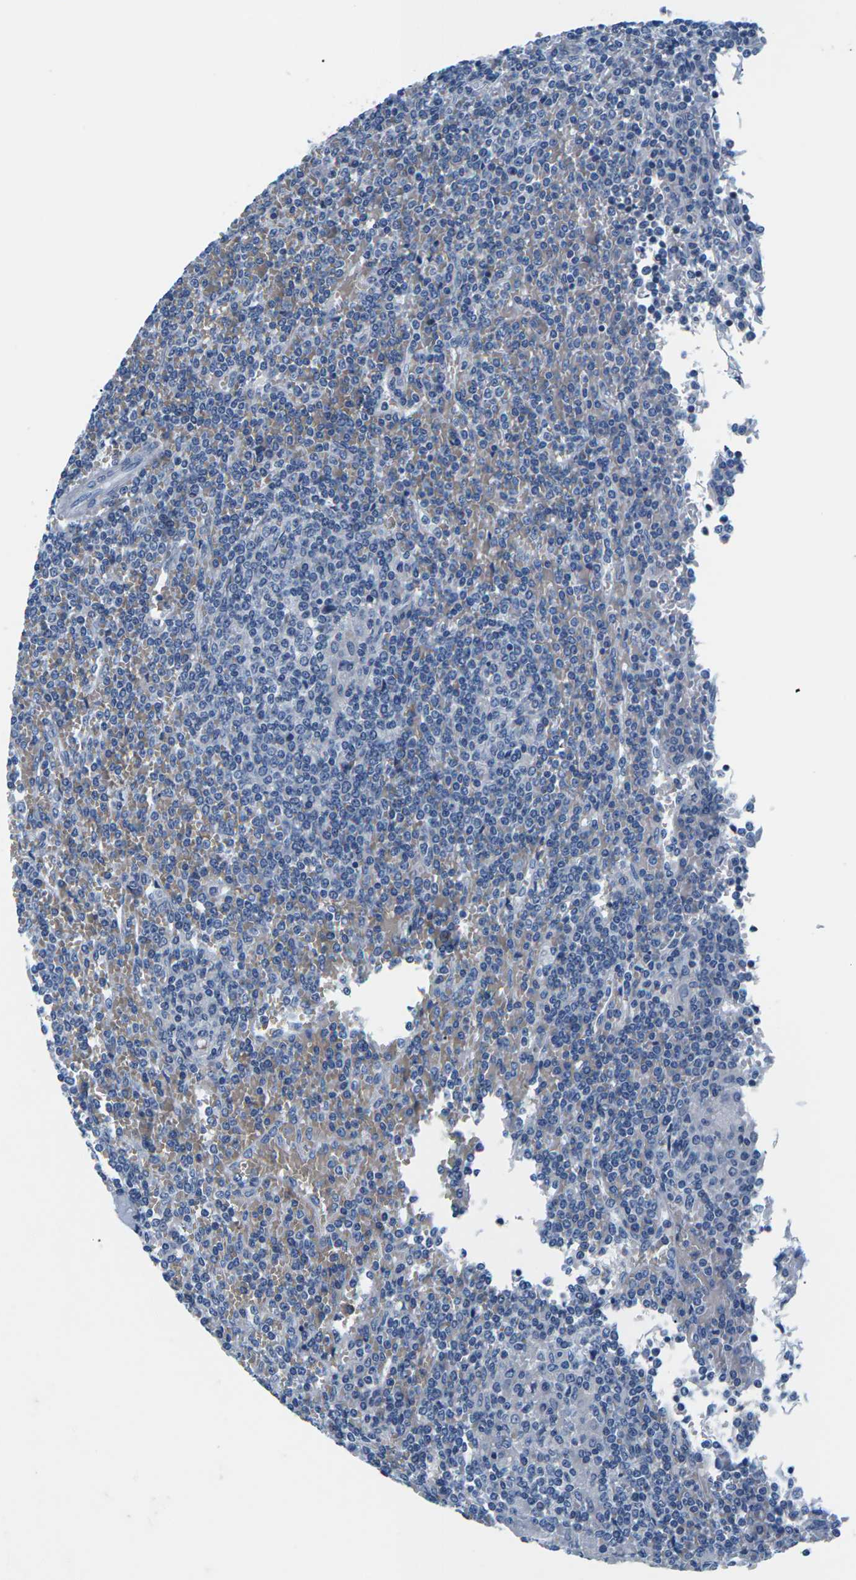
{"staining": {"intensity": "negative", "quantity": "none", "location": "none"}, "tissue": "lymphoma", "cell_type": "Tumor cells", "image_type": "cancer", "snomed": [{"axis": "morphology", "description": "Malignant lymphoma, non-Hodgkin's type, Low grade"}, {"axis": "topography", "description": "Spleen"}], "caption": "Immunohistochemistry (IHC) of human lymphoma displays no staining in tumor cells.", "gene": "UMOD", "patient": {"sex": "female", "age": 19}}